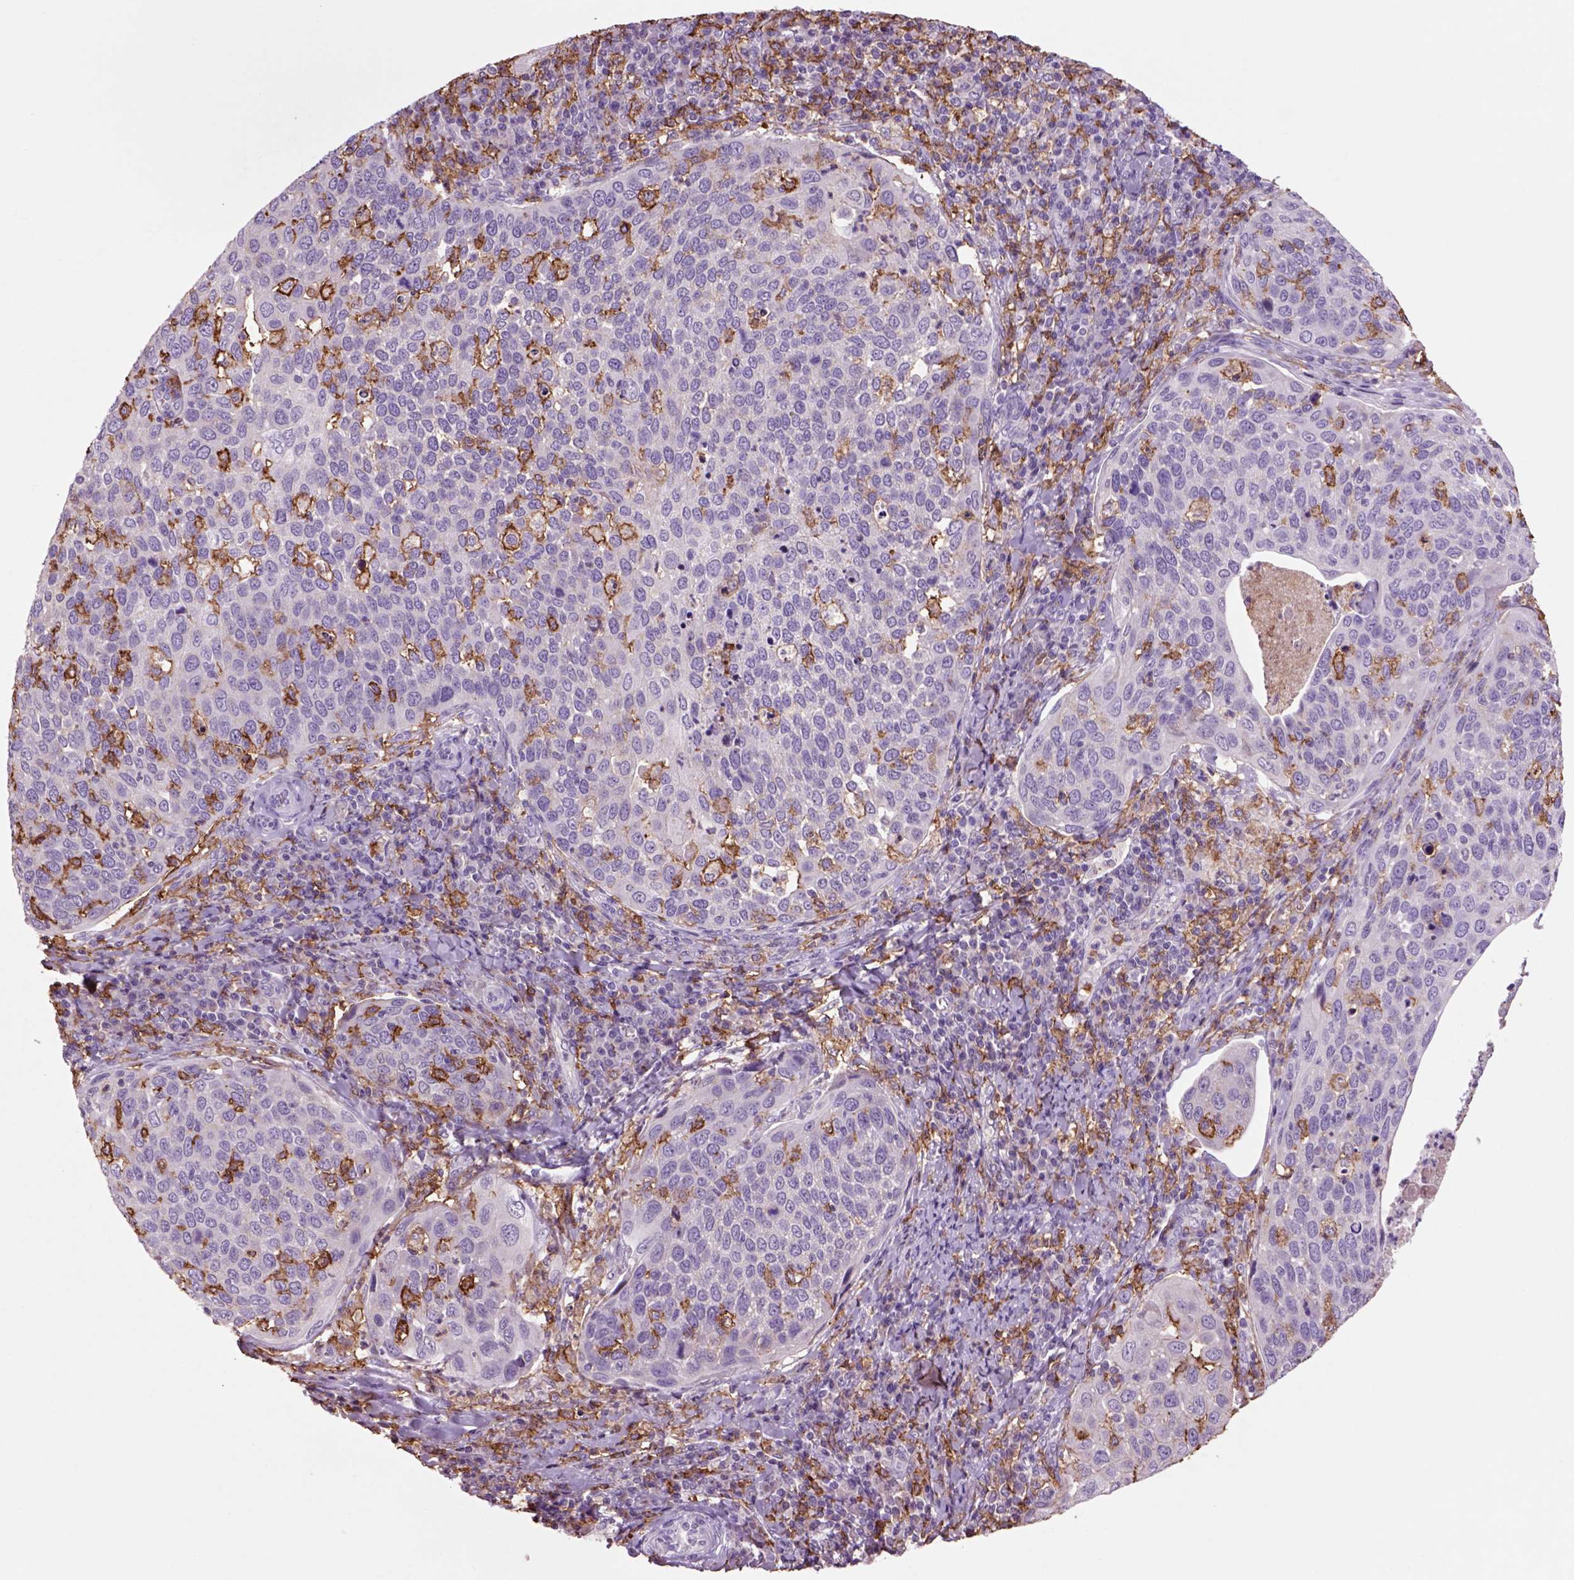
{"staining": {"intensity": "negative", "quantity": "none", "location": "none"}, "tissue": "cervical cancer", "cell_type": "Tumor cells", "image_type": "cancer", "snomed": [{"axis": "morphology", "description": "Squamous cell carcinoma, NOS"}, {"axis": "topography", "description": "Cervix"}], "caption": "This is an immunohistochemistry micrograph of human cervical squamous cell carcinoma. There is no staining in tumor cells.", "gene": "CD14", "patient": {"sex": "female", "age": 54}}